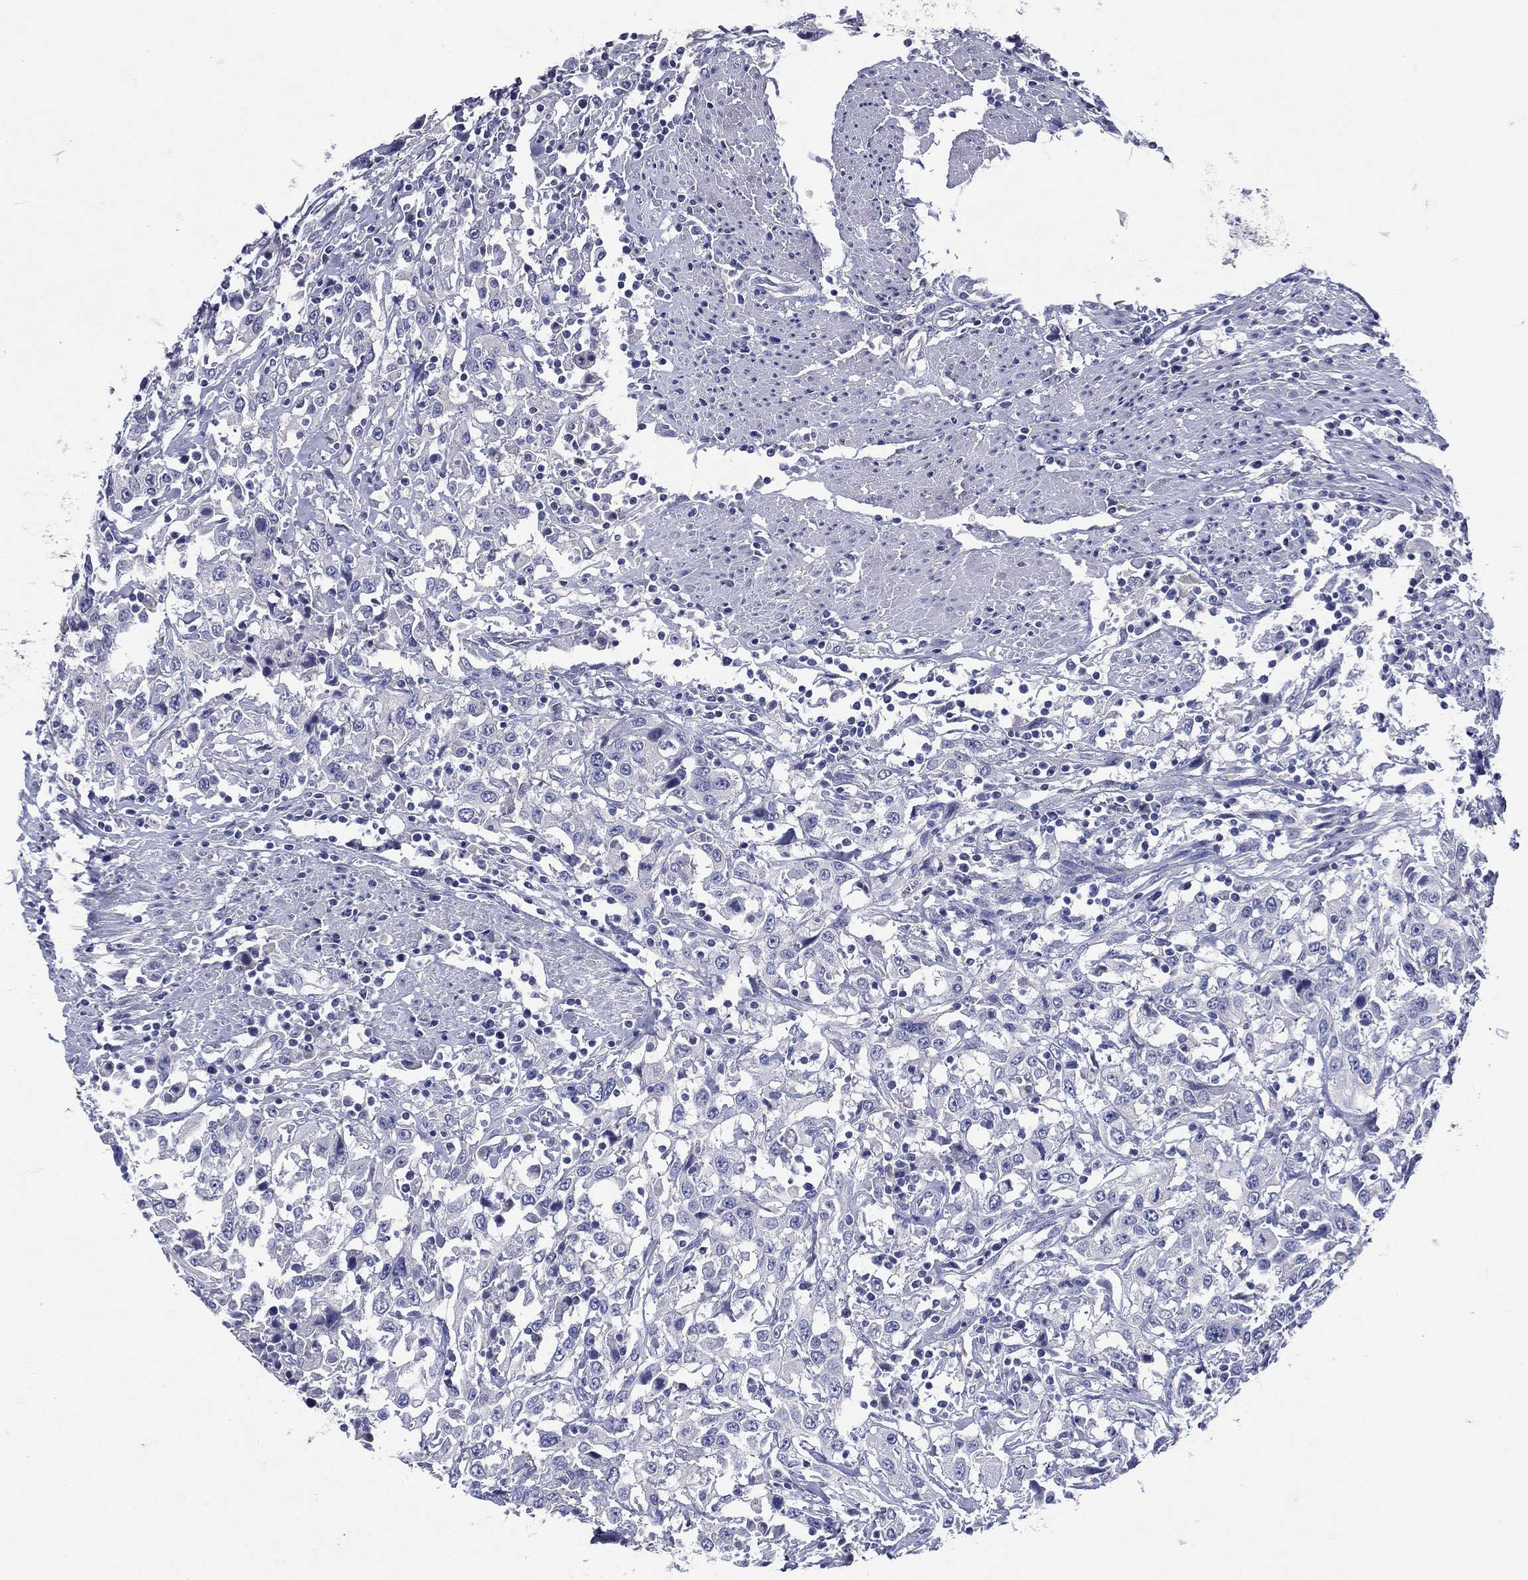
{"staining": {"intensity": "negative", "quantity": "none", "location": "none"}, "tissue": "urothelial cancer", "cell_type": "Tumor cells", "image_type": "cancer", "snomed": [{"axis": "morphology", "description": "Urothelial carcinoma, High grade"}, {"axis": "topography", "description": "Urinary bladder"}], "caption": "Immunohistochemistry photomicrograph of neoplastic tissue: human urothelial cancer stained with DAB (3,3'-diaminobenzidine) shows no significant protein staining in tumor cells.", "gene": "TGM1", "patient": {"sex": "male", "age": 61}}